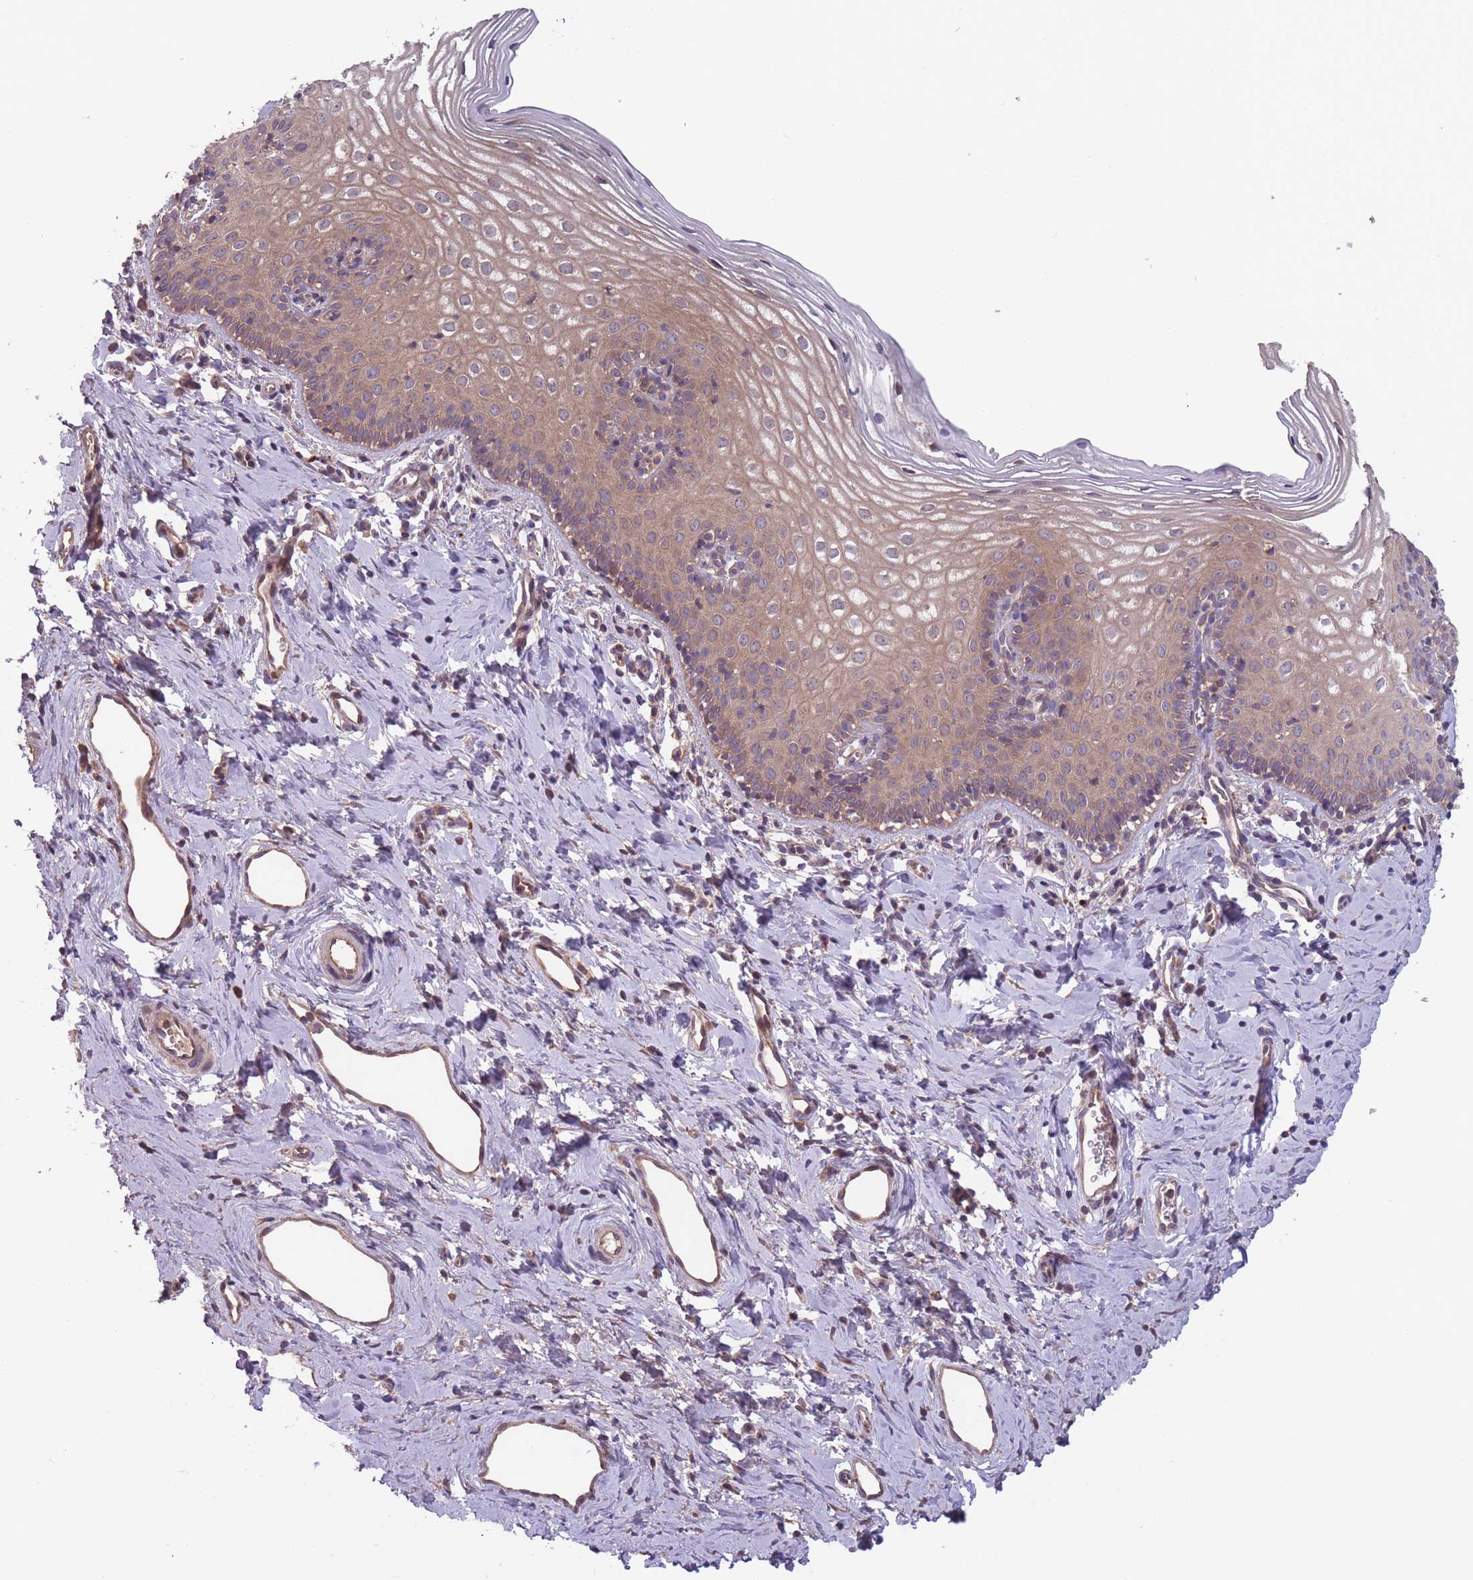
{"staining": {"intensity": "moderate", "quantity": "25%-75%", "location": "cytoplasmic/membranous"}, "tissue": "cervix", "cell_type": "Glandular cells", "image_type": "normal", "snomed": [{"axis": "morphology", "description": "Normal tissue, NOS"}, {"axis": "topography", "description": "Cervix"}], "caption": "Protein staining by immunohistochemistry displays moderate cytoplasmic/membranous staining in about 25%-75% of glandular cells in normal cervix. Immunohistochemistry (ihc) stains the protein in brown and the nuclei are stained blue.", "gene": "ITPKC", "patient": {"sex": "female", "age": 44}}